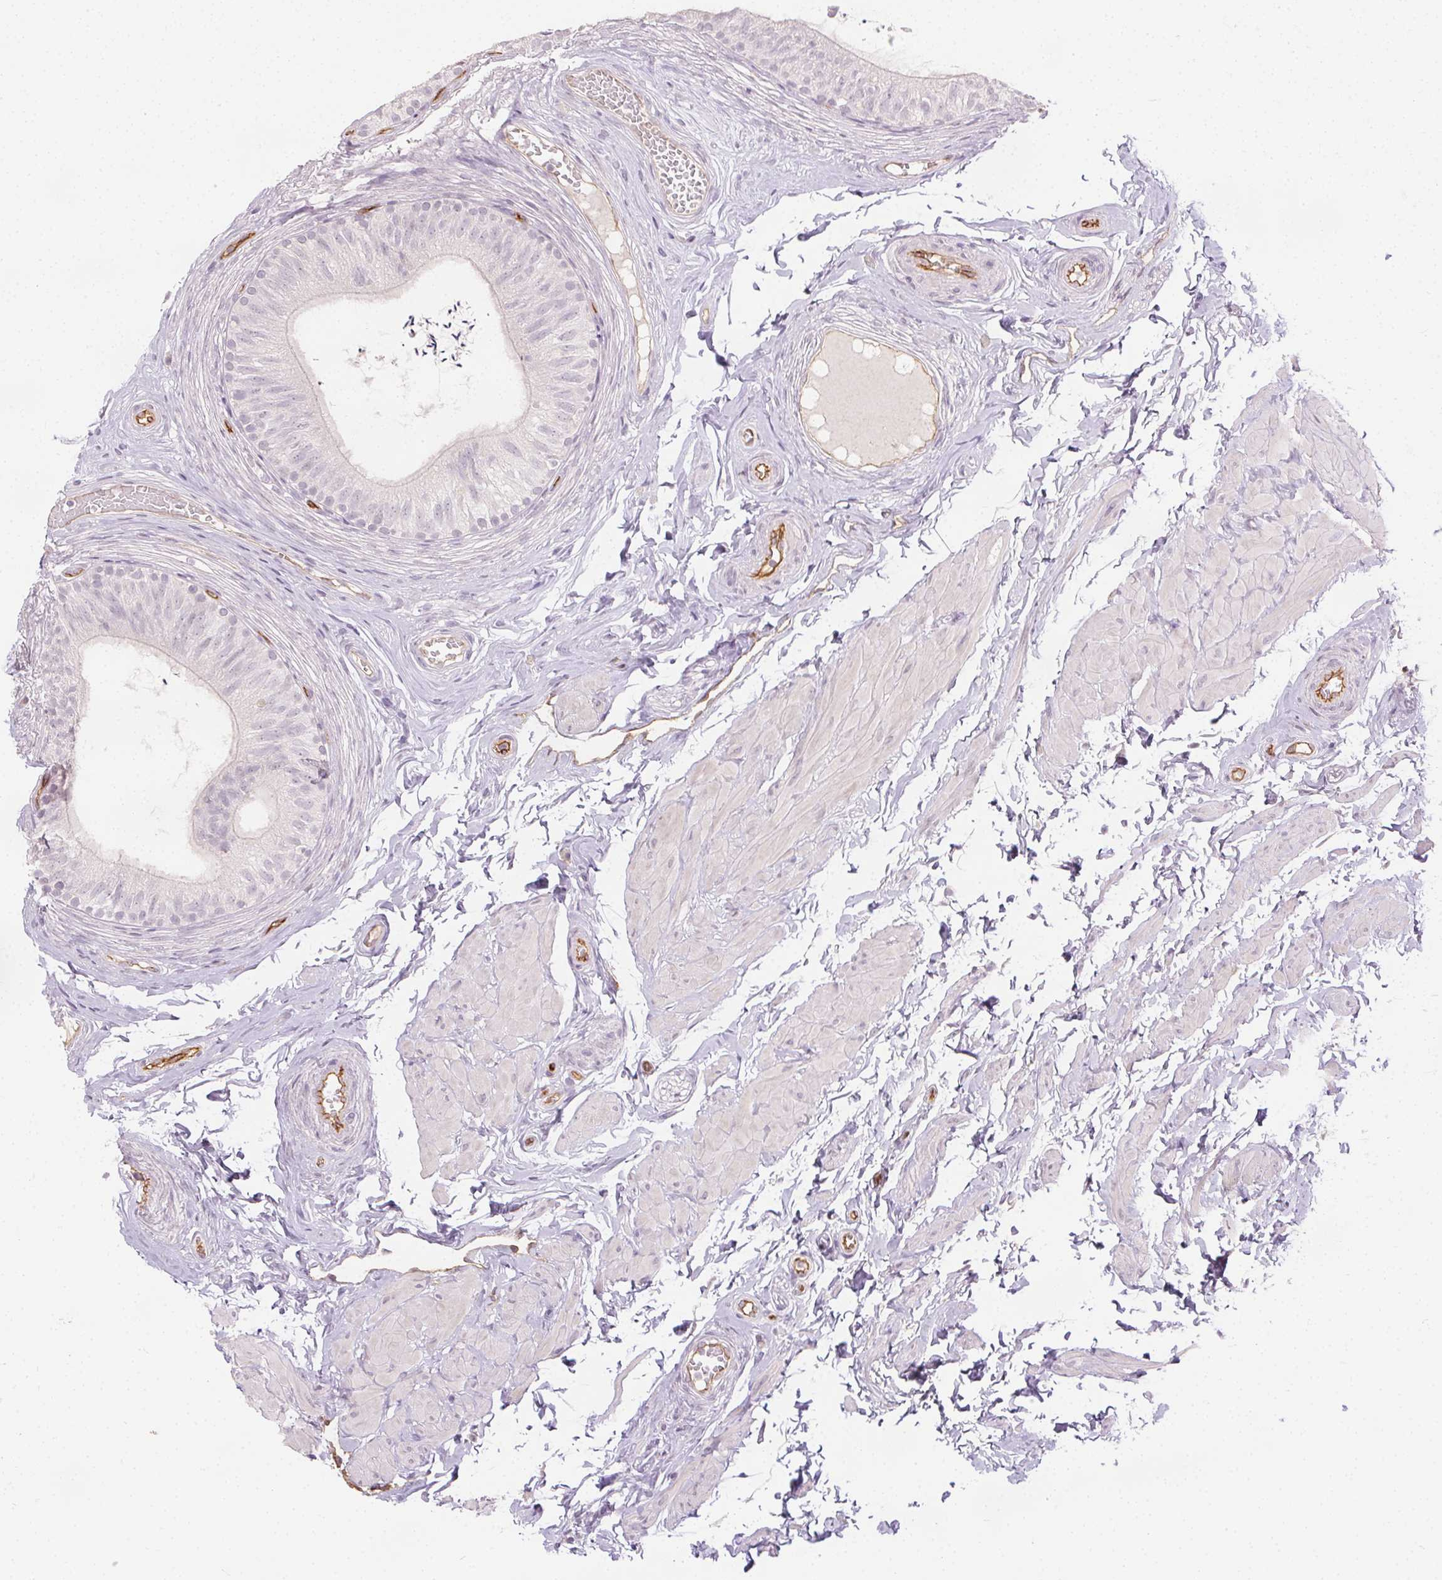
{"staining": {"intensity": "negative", "quantity": "none", "location": "none"}, "tissue": "epididymis", "cell_type": "Glandular cells", "image_type": "normal", "snomed": [{"axis": "morphology", "description": "Normal tissue, NOS"}, {"axis": "topography", "description": "Epididymis, spermatic cord, NOS"}, {"axis": "topography", "description": "Epididymis"}, {"axis": "topography", "description": "Peripheral nerve tissue"}], "caption": "This image is of benign epididymis stained with immunohistochemistry to label a protein in brown with the nuclei are counter-stained blue. There is no staining in glandular cells.", "gene": "PODXL", "patient": {"sex": "male", "age": 29}}